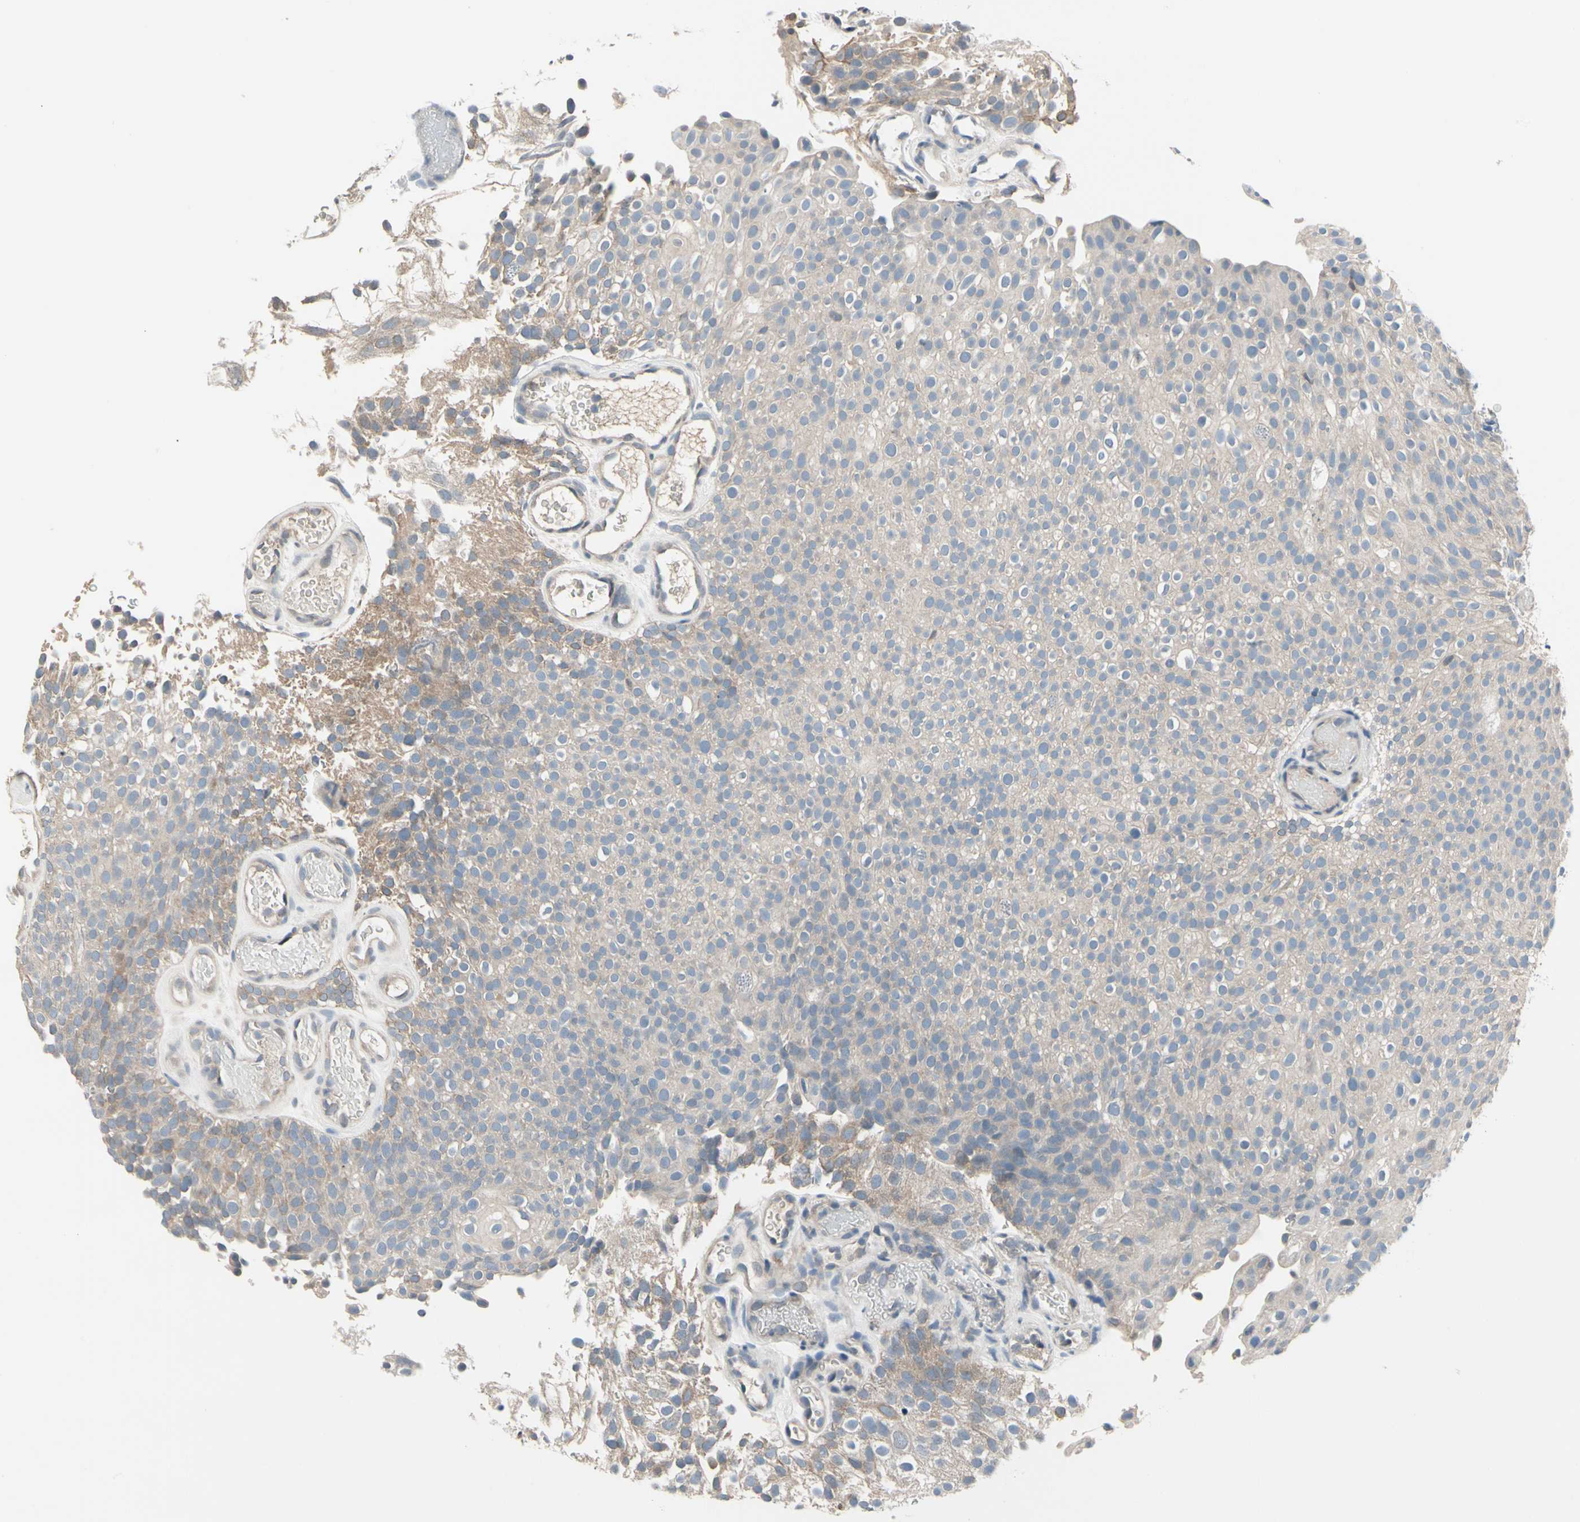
{"staining": {"intensity": "weak", "quantity": "25%-75%", "location": "cytoplasmic/membranous"}, "tissue": "urothelial cancer", "cell_type": "Tumor cells", "image_type": "cancer", "snomed": [{"axis": "morphology", "description": "Urothelial carcinoma, Low grade"}, {"axis": "topography", "description": "Urinary bladder"}], "caption": "Weak cytoplasmic/membranous protein staining is seen in about 25%-75% of tumor cells in urothelial cancer. (brown staining indicates protein expression, while blue staining denotes nuclei).", "gene": "SELENOK", "patient": {"sex": "male", "age": 78}}